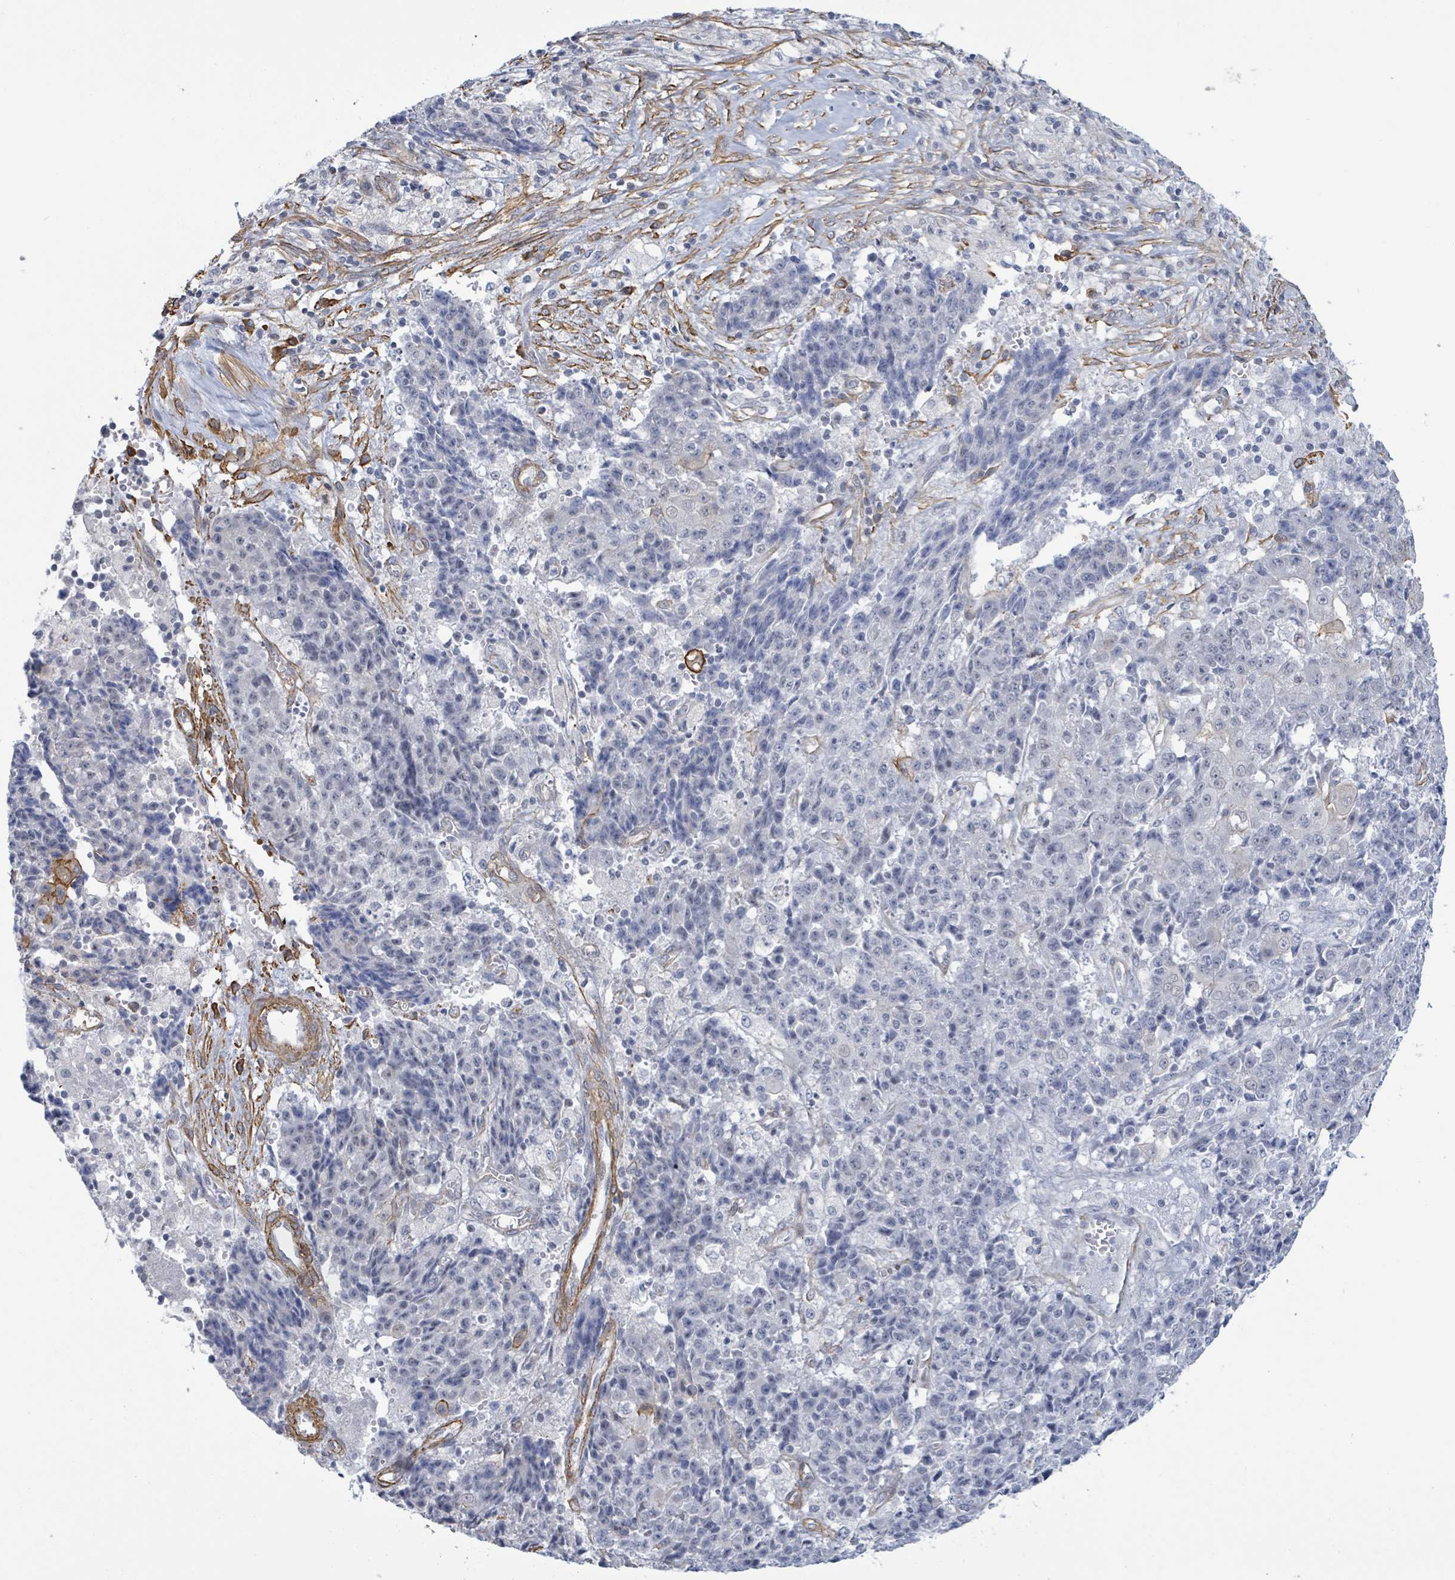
{"staining": {"intensity": "negative", "quantity": "none", "location": "none"}, "tissue": "ovarian cancer", "cell_type": "Tumor cells", "image_type": "cancer", "snomed": [{"axis": "morphology", "description": "Carcinoma, endometroid"}, {"axis": "topography", "description": "Ovary"}], "caption": "This is an immunohistochemistry (IHC) photomicrograph of human ovarian cancer (endometroid carcinoma). There is no staining in tumor cells.", "gene": "DMRTC1B", "patient": {"sex": "female", "age": 42}}